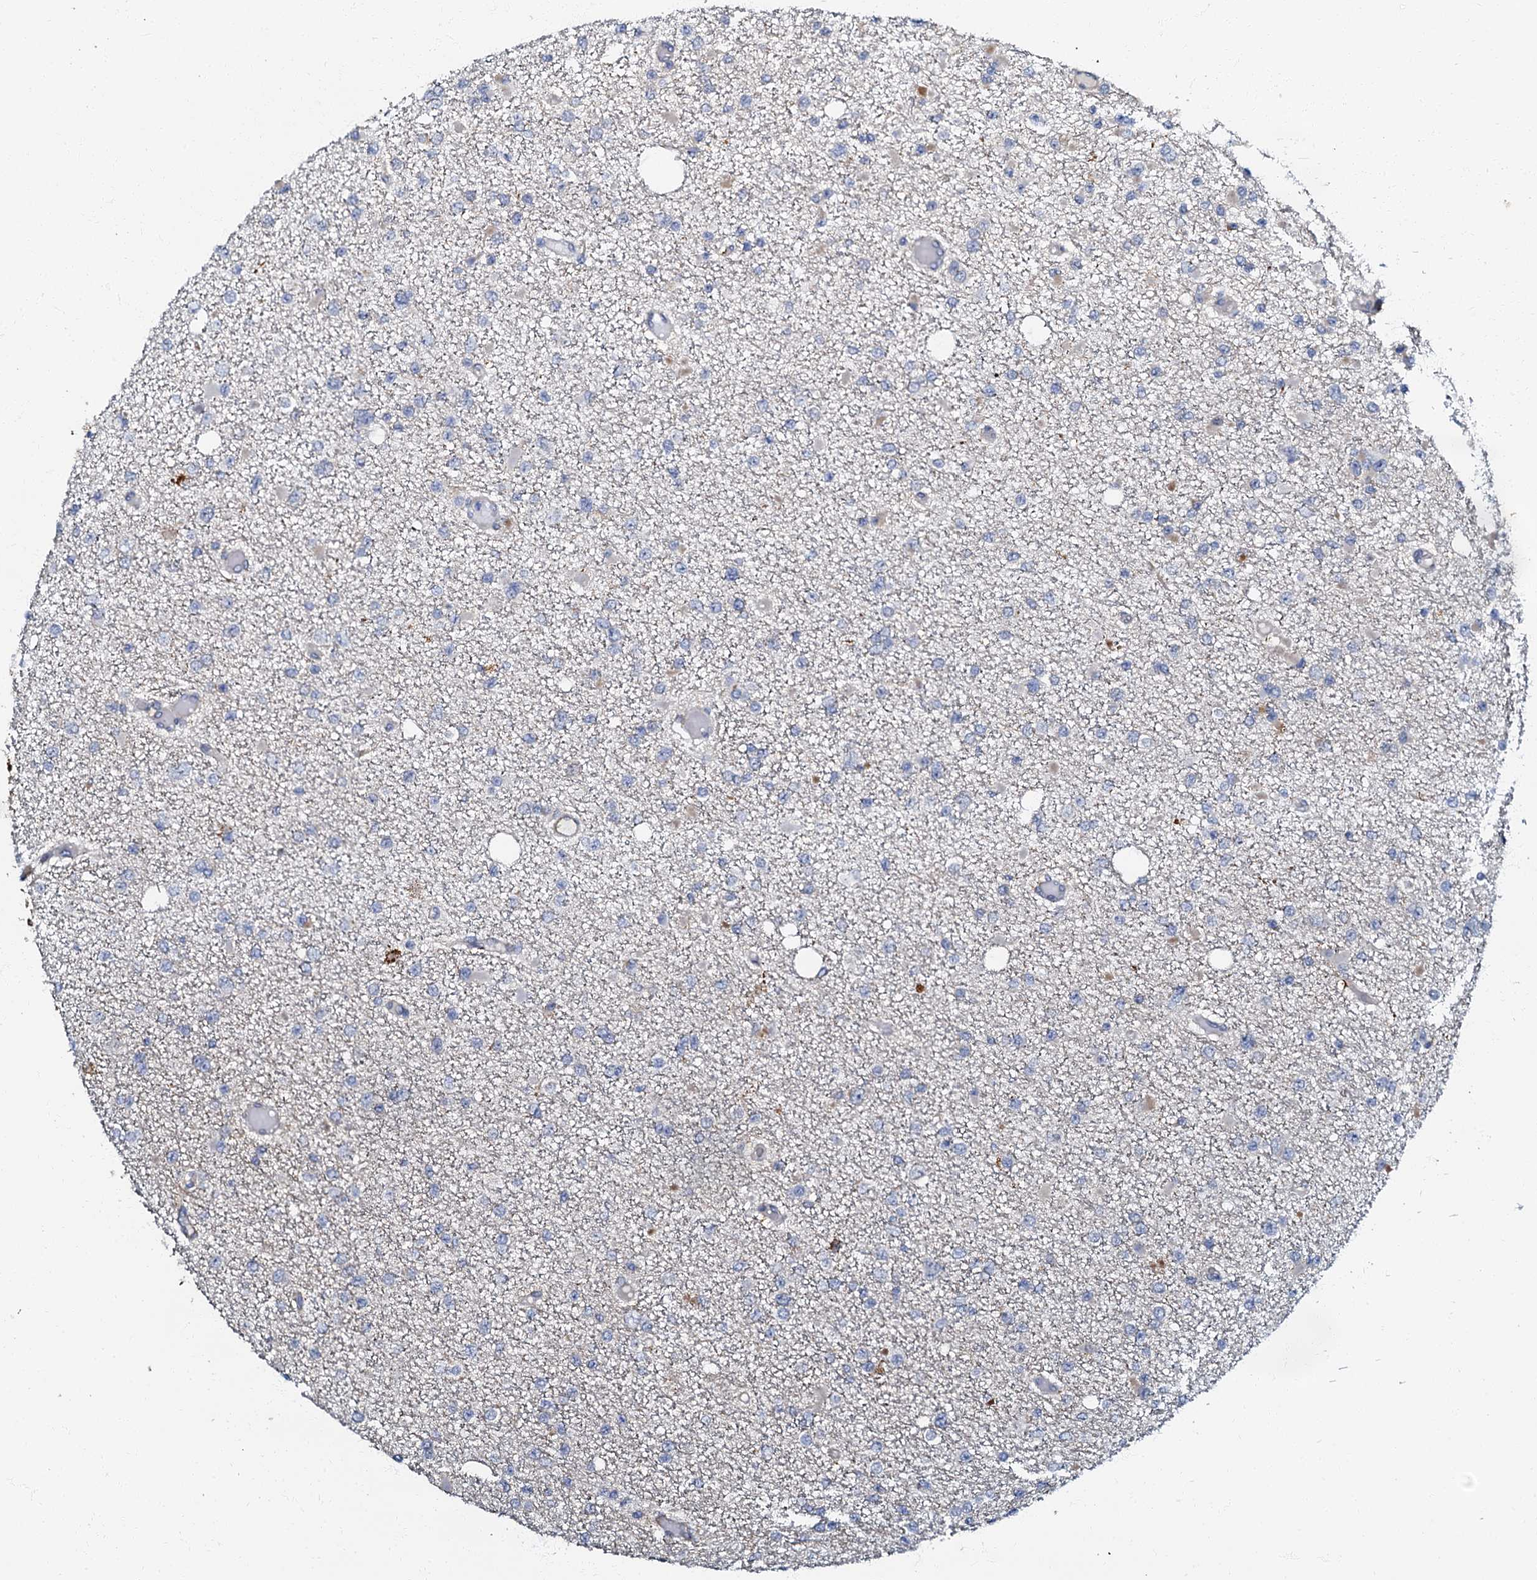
{"staining": {"intensity": "negative", "quantity": "none", "location": "none"}, "tissue": "glioma", "cell_type": "Tumor cells", "image_type": "cancer", "snomed": [{"axis": "morphology", "description": "Glioma, malignant, Low grade"}, {"axis": "topography", "description": "Brain"}], "caption": "The IHC histopathology image has no significant positivity in tumor cells of glioma tissue.", "gene": "OLAH", "patient": {"sex": "female", "age": 22}}